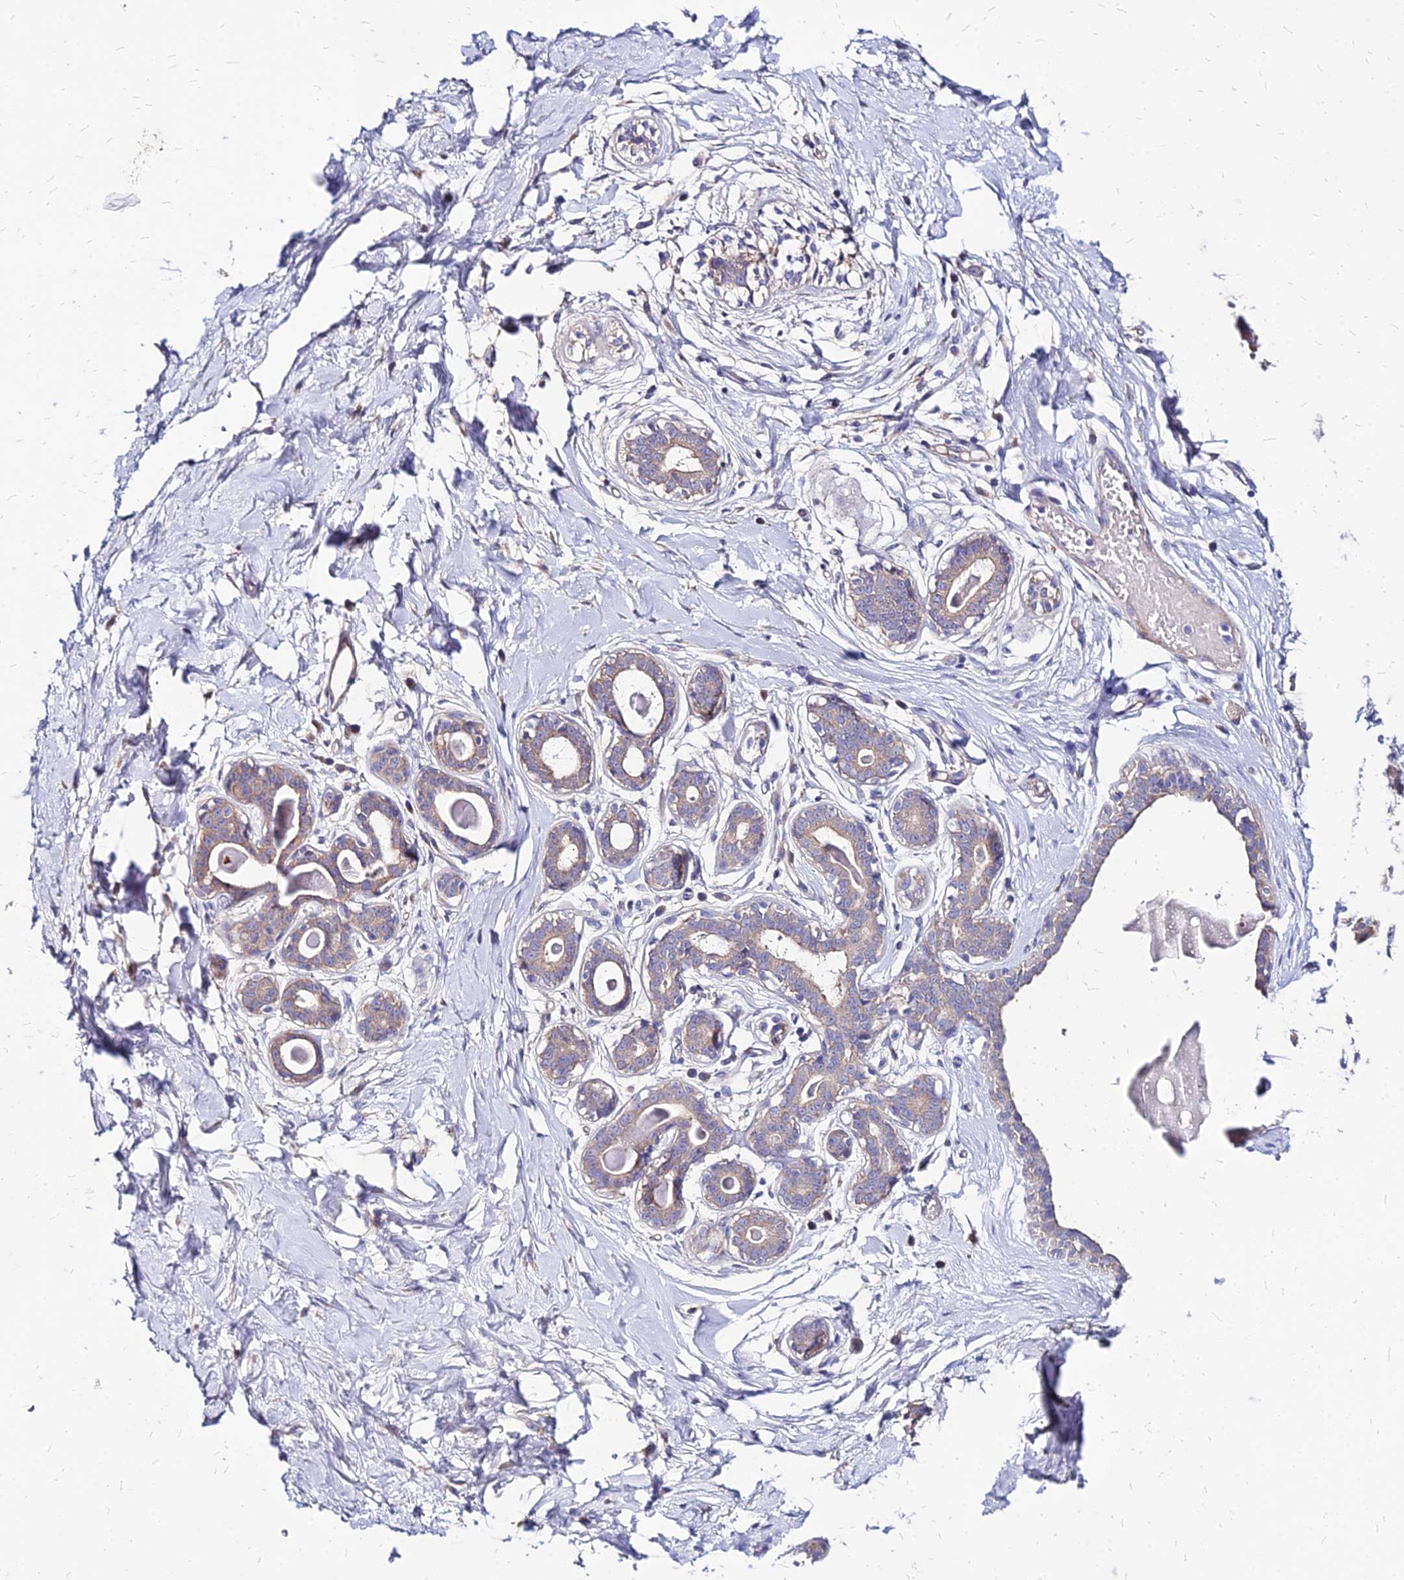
{"staining": {"intensity": "negative", "quantity": "none", "location": "none"}, "tissue": "breast", "cell_type": "Adipocytes", "image_type": "normal", "snomed": [{"axis": "morphology", "description": "Normal tissue, NOS"}, {"axis": "topography", "description": "Breast"}], "caption": "Immunohistochemistry of unremarkable breast demonstrates no staining in adipocytes. Nuclei are stained in blue.", "gene": "COMMD10", "patient": {"sex": "female", "age": 45}}